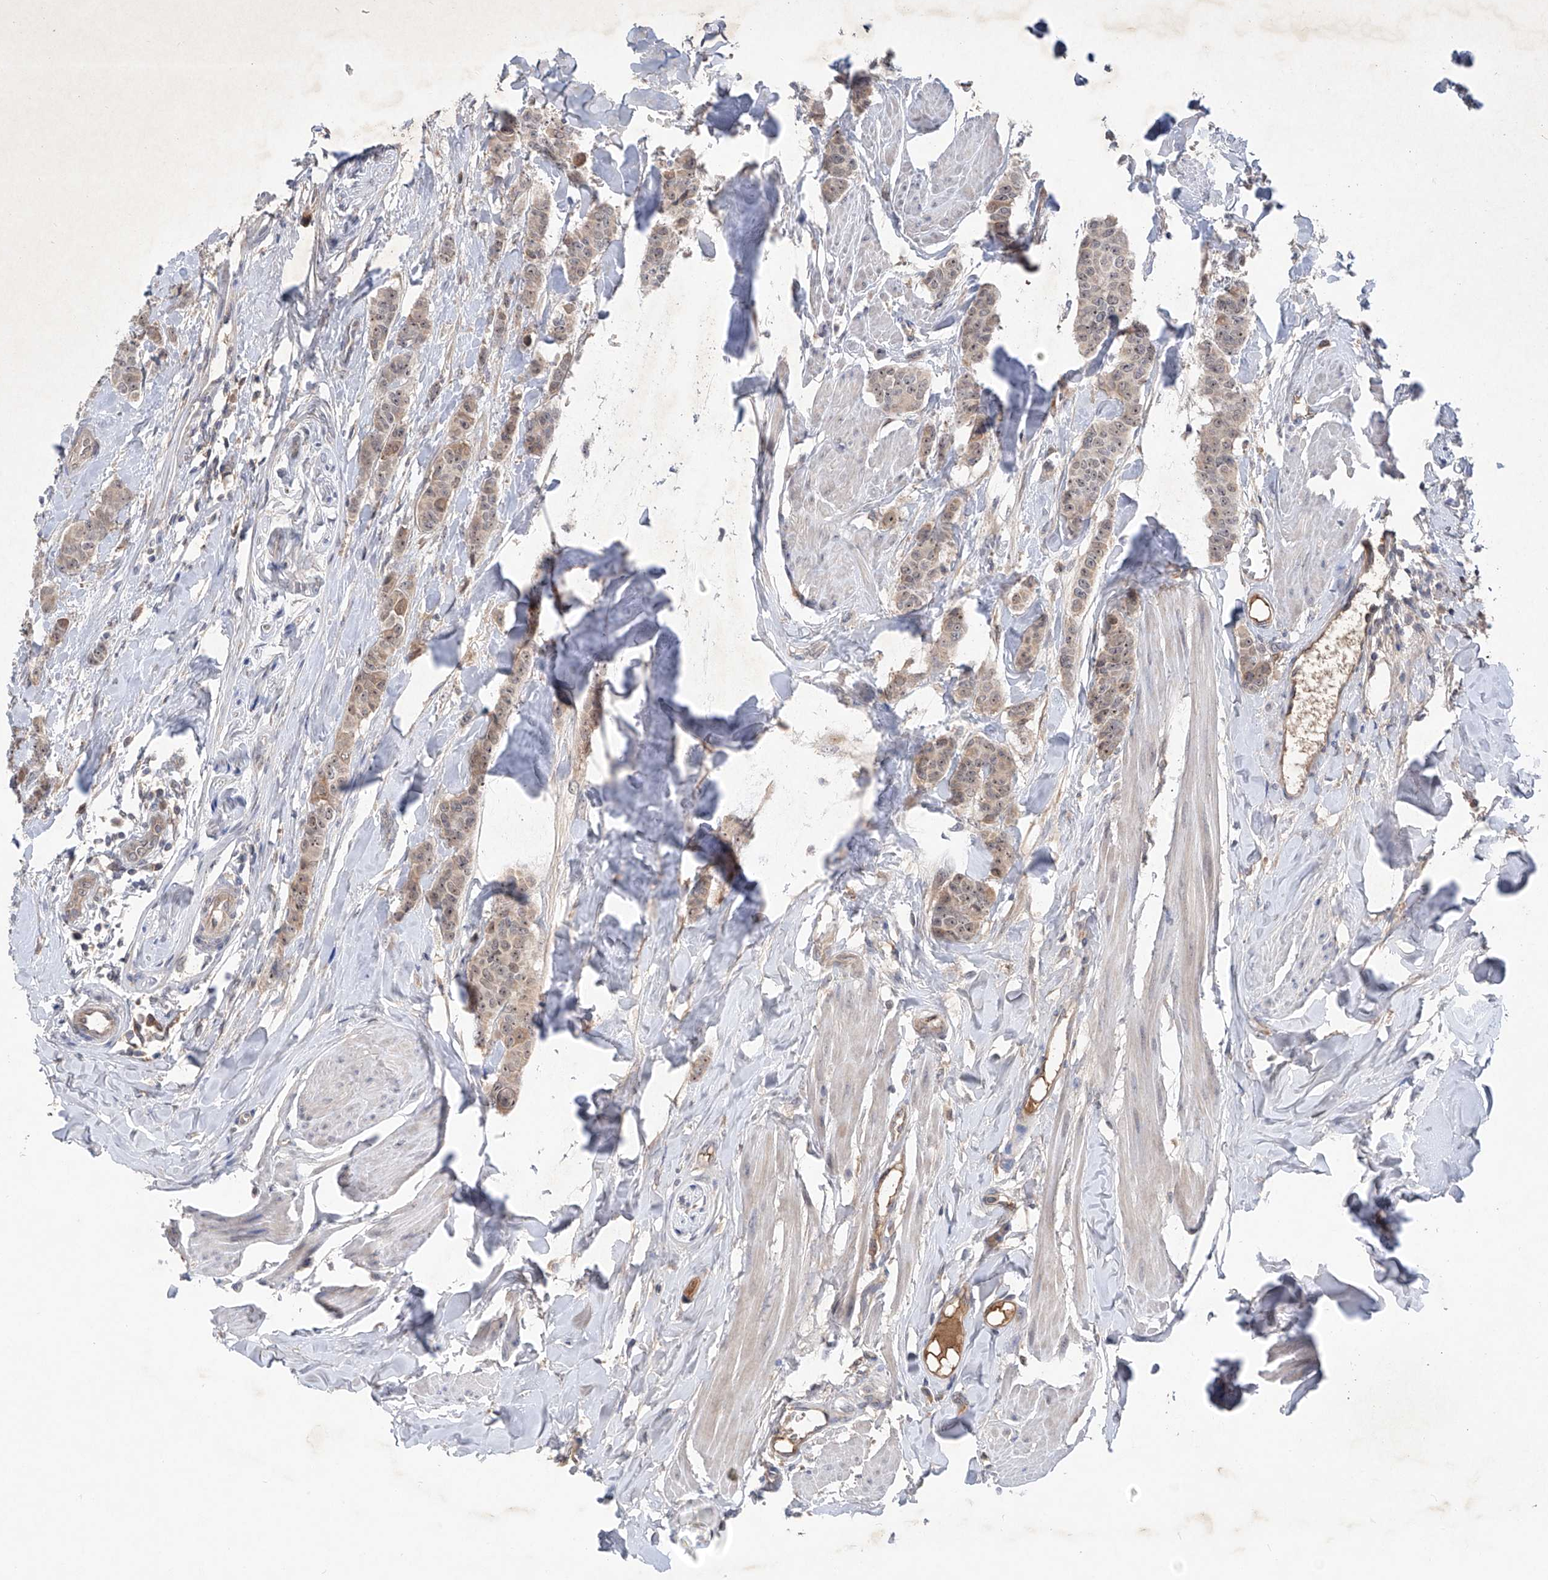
{"staining": {"intensity": "weak", "quantity": ">75%", "location": "nuclear"}, "tissue": "breast cancer", "cell_type": "Tumor cells", "image_type": "cancer", "snomed": [{"axis": "morphology", "description": "Duct carcinoma"}, {"axis": "topography", "description": "Breast"}], "caption": "Protein expression by IHC exhibits weak nuclear positivity in about >75% of tumor cells in breast intraductal carcinoma.", "gene": "FAM135A", "patient": {"sex": "female", "age": 40}}